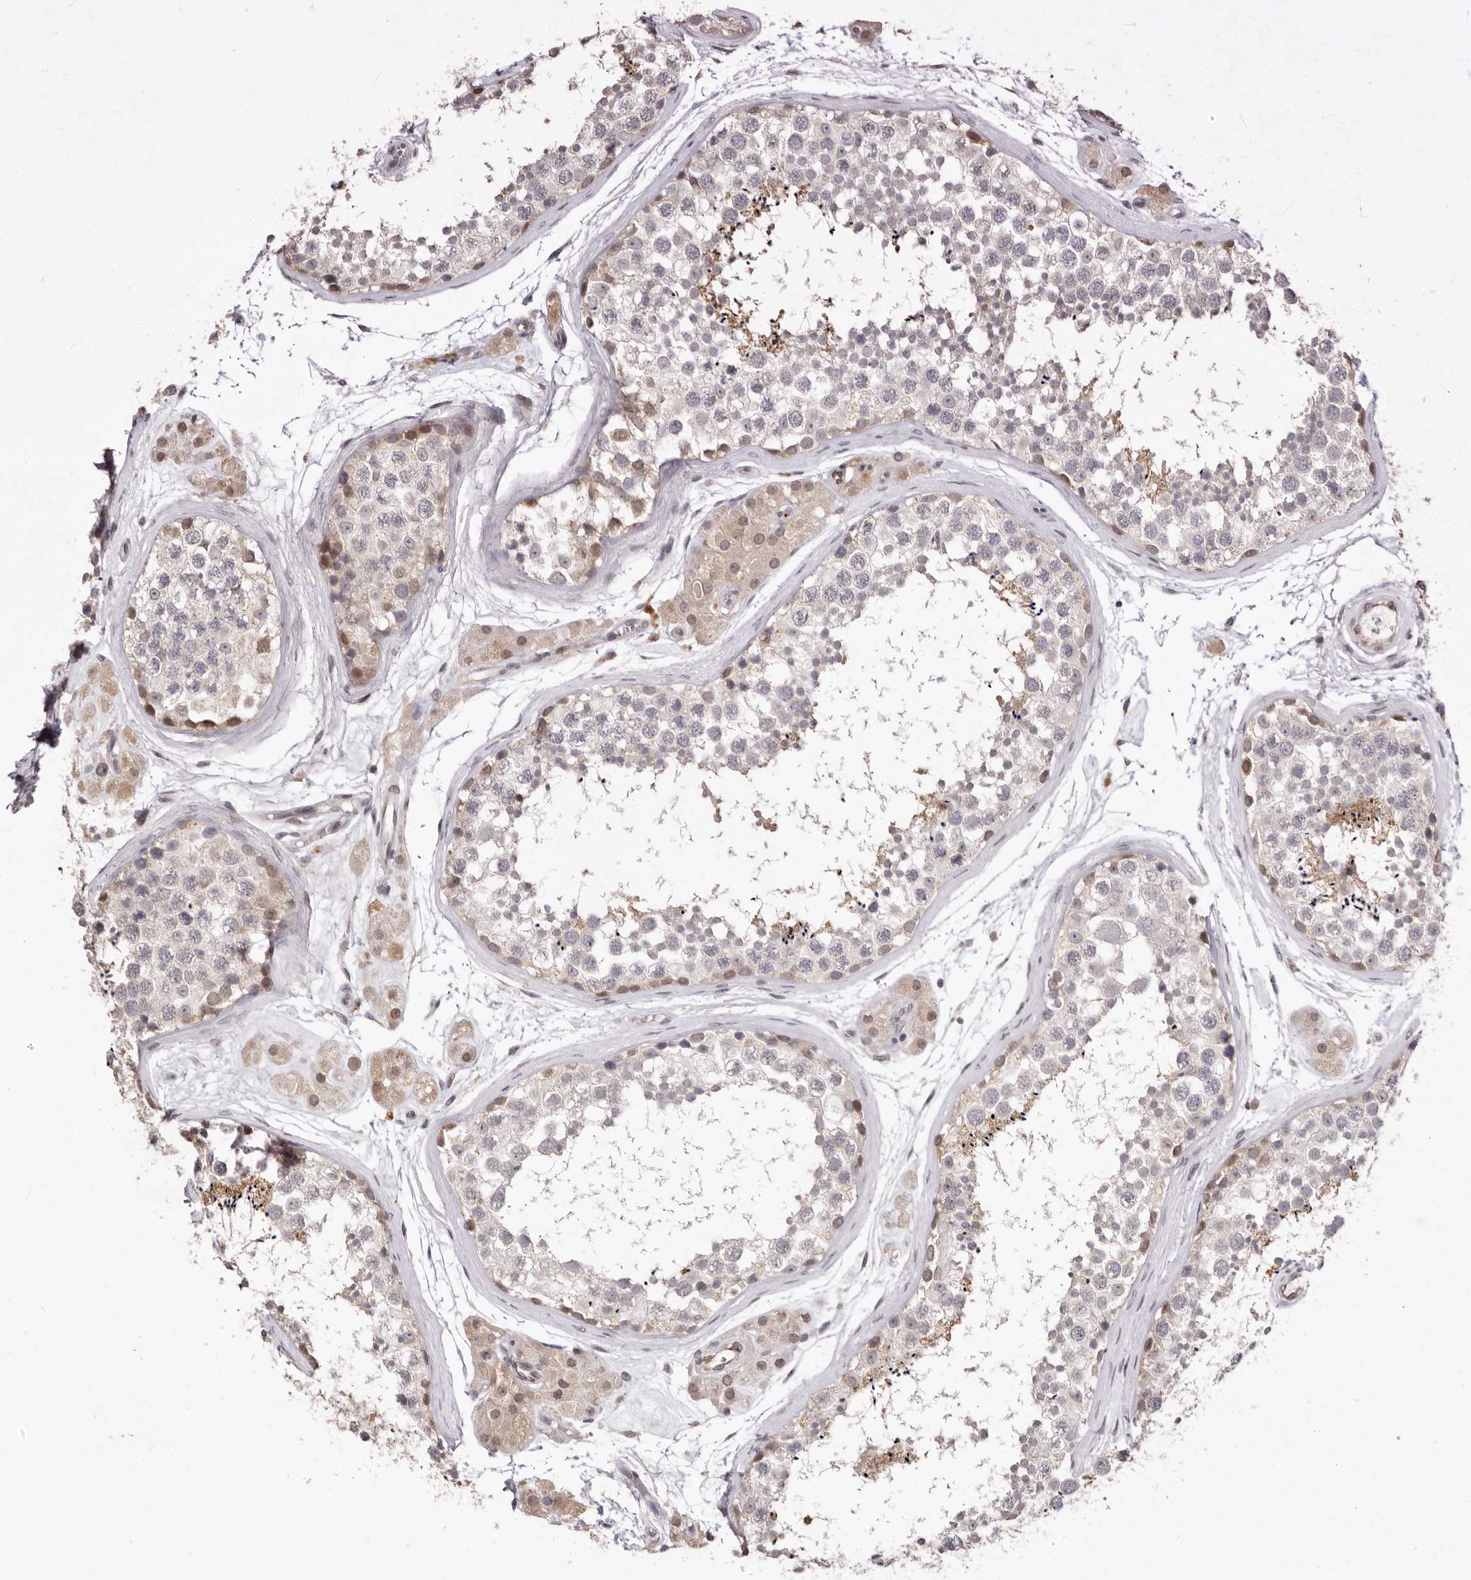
{"staining": {"intensity": "weak", "quantity": "<25%", "location": "cytoplasmic/membranous"}, "tissue": "testis", "cell_type": "Cells in seminiferous ducts", "image_type": "normal", "snomed": [{"axis": "morphology", "description": "Normal tissue, NOS"}, {"axis": "topography", "description": "Testis"}], "caption": "IHC of normal human testis displays no staining in cells in seminiferous ducts. Brightfield microscopy of immunohistochemistry (IHC) stained with DAB (3,3'-diaminobenzidine) (brown) and hematoxylin (blue), captured at high magnification.", "gene": "SULT1E1", "patient": {"sex": "male", "age": 56}}